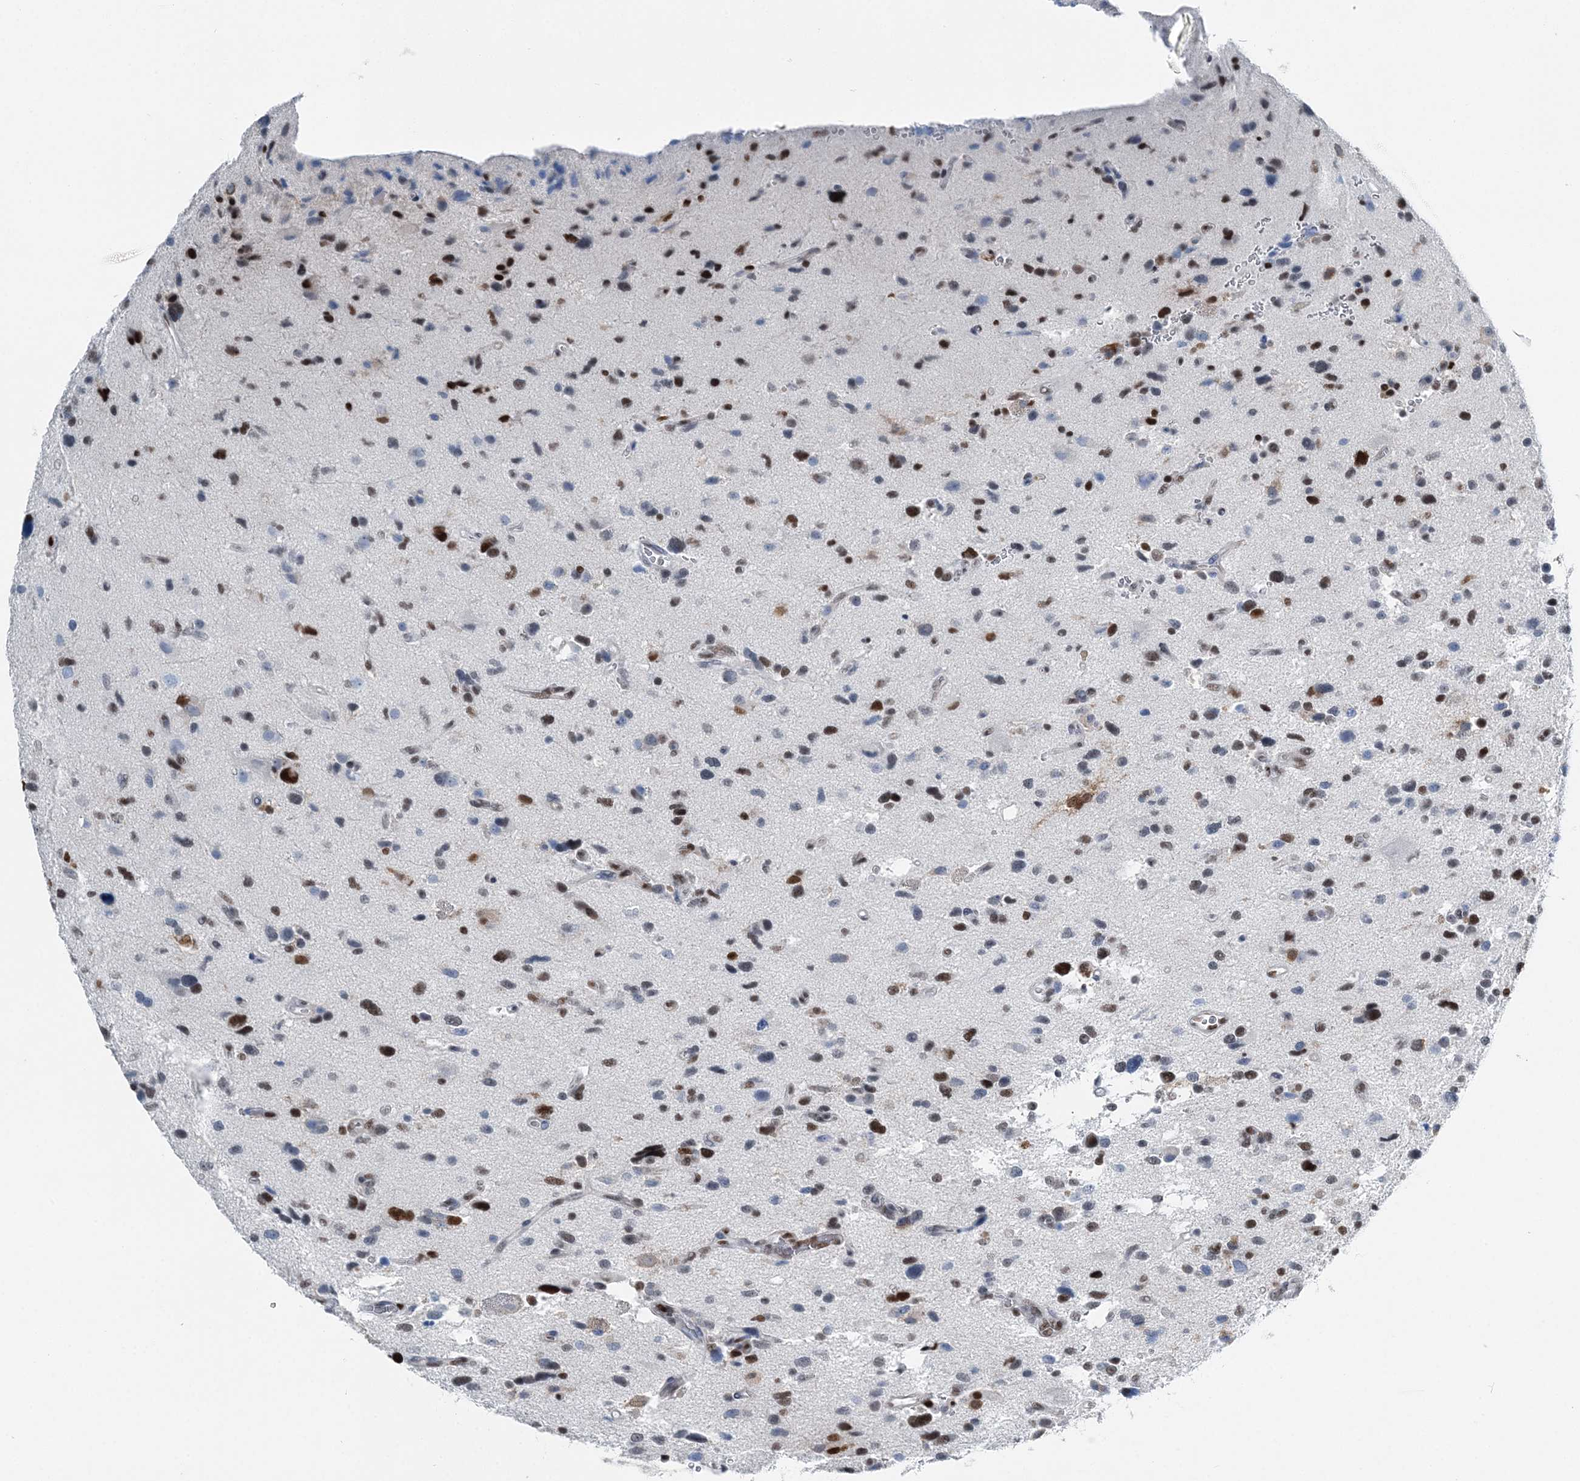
{"staining": {"intensity": "moderate", "quantity": "25%-75%", "location": "nuclear"}, "tissue": "glioma", "cell_type": "Tumor cells", "image_type": "cancer", "snomed": [{"axis": "morphology", "description": "Glioma, malignant, High grade"}, {"axis": "topography", "description": "Brain"}], "caption": "Immunohistochemical staining of human glioma exhibits medium levels of moderate nuclear expression in about 25%-75% of tumor cells.", "gene": "HAT1", "patient": {"sex": "male", "age": 33}}